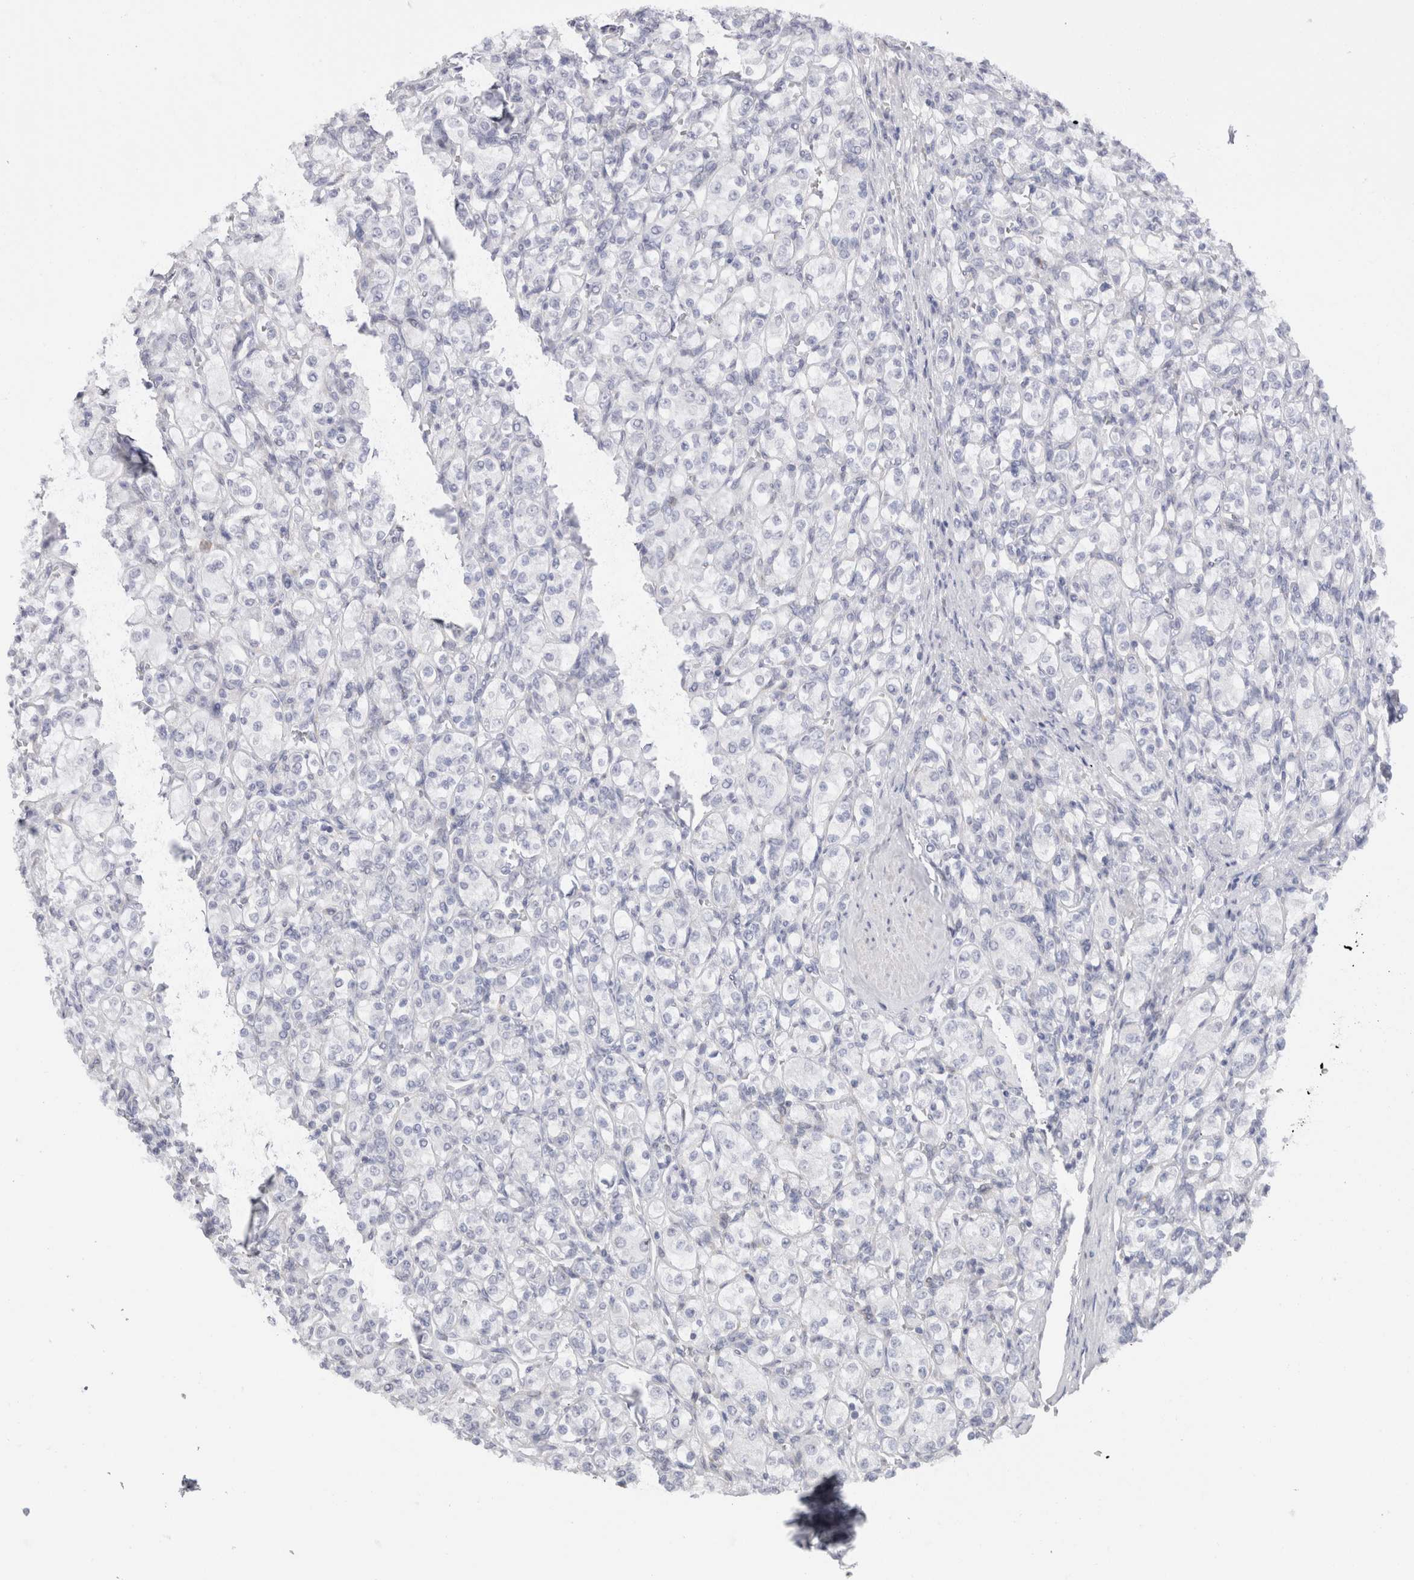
{"staining": {"intensity": "negative", "quantity": "none", "location": "none"}, "tissue": "renal cancer", "cell_type": "Tumor cells", "image_type": "cancer", "snomed": [{"axis": "morphology", "description": "Adenocarcinoma, NOS"}, {"axis": "topography", "description": "Kidney"}], "caption": "Tumor cells are negative for brown protein staining in renal cancer. (Immunohistochemistry, brightfield microscopy, high magnification).", "gene": "C9orf50", "patient": {"sex": "male", "age": 77}}